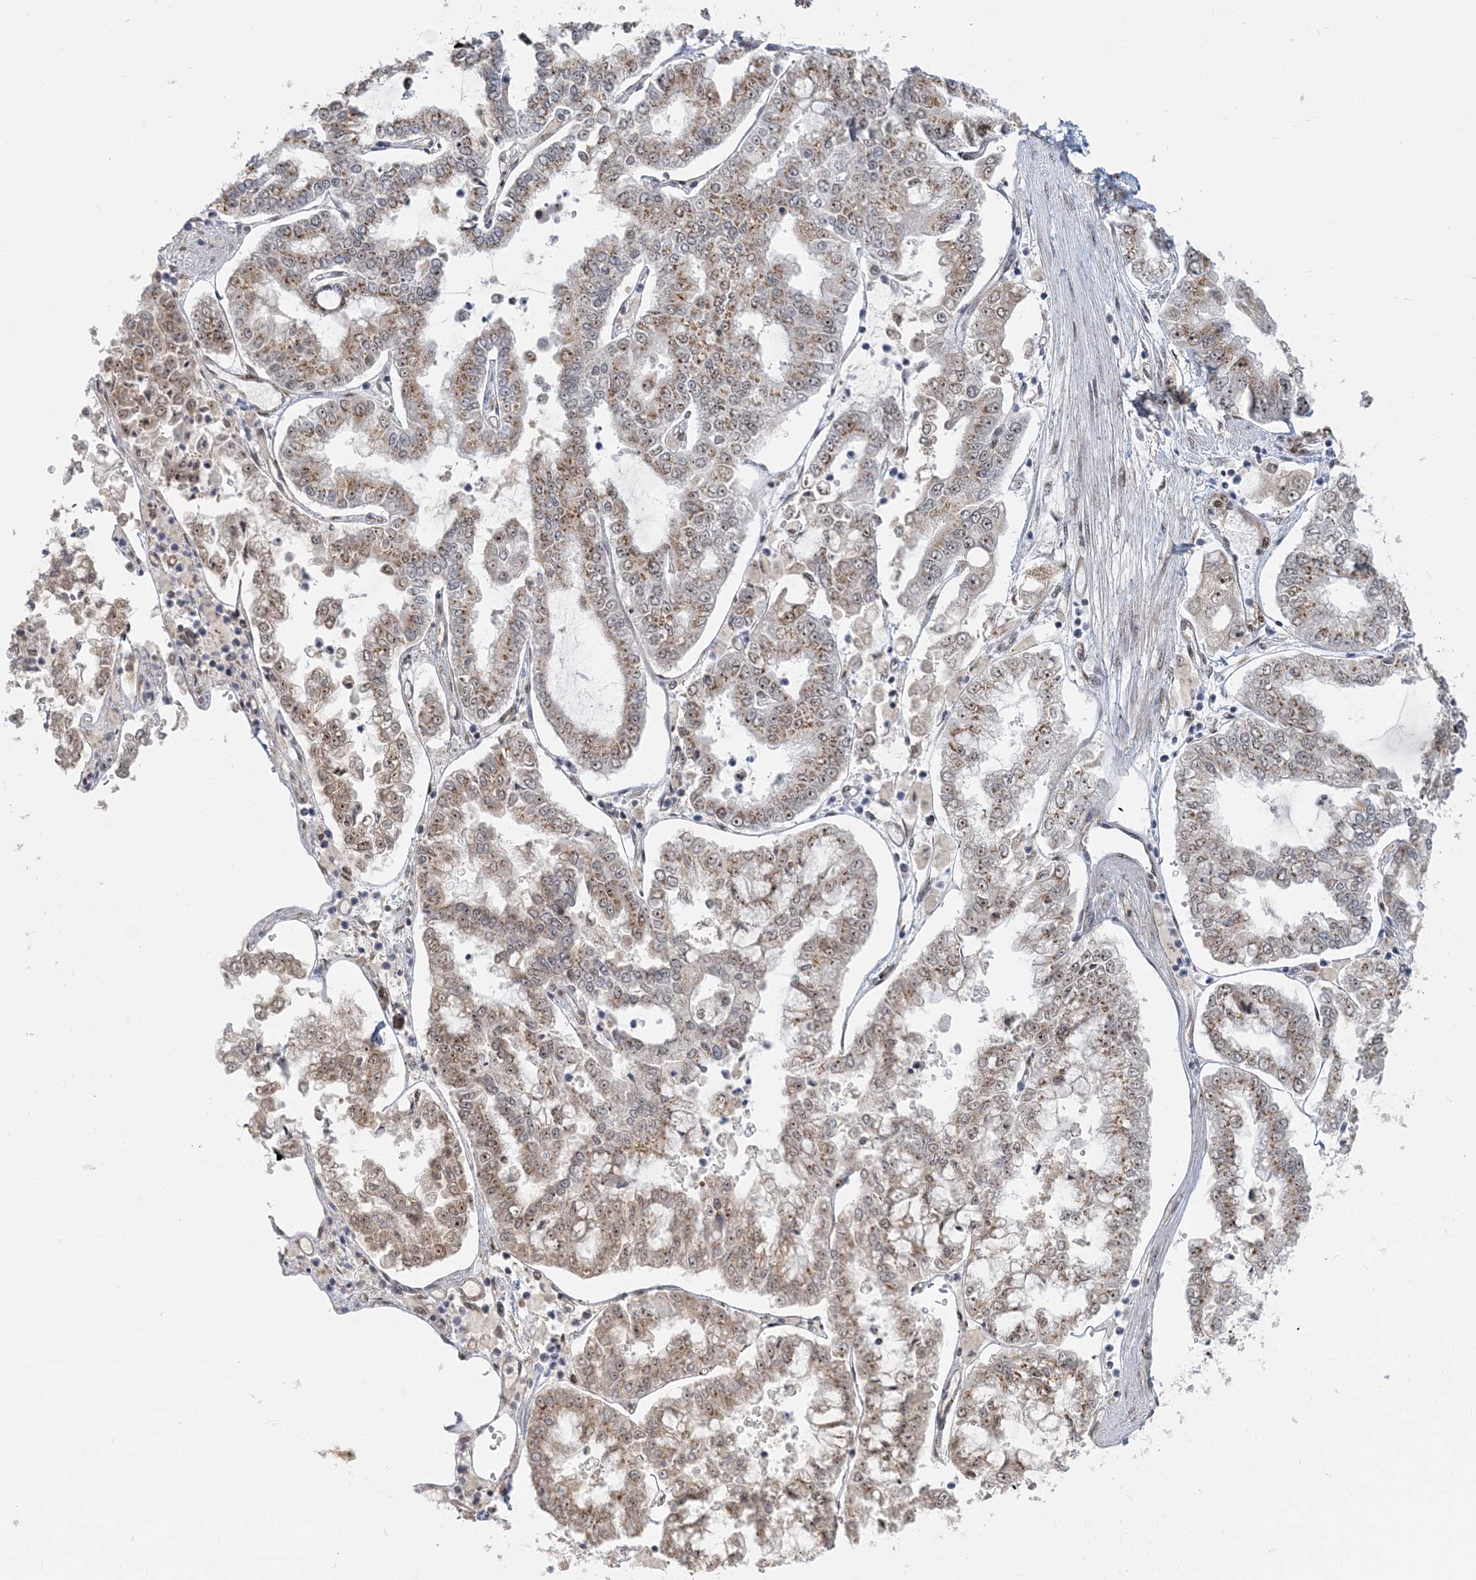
{"staining": {"intensity": "moderate", "quantity": ">75%", "location": "cytoplasmic/membranous,nuclear"}, "tissue": "stomach cancer", "cell_type": "Tumor cells", "image_type": "cancer", "snomed": [{"axis": "morphology", "description": "Adenocarcinoma, NOS"}, {"axis": "topography", "description": "Stomach"}], "caption": "This histopathology image shows stomach cancer stained with immunohistochemistry to label a protein in brown. The cytoplasmic/membranous and nuclear of tumor cells show moderate positivity for the protein. Nuclei are counter-stained blue.", "gene": "PLRG1", "patient": {"sex": "male", "age": 76}}